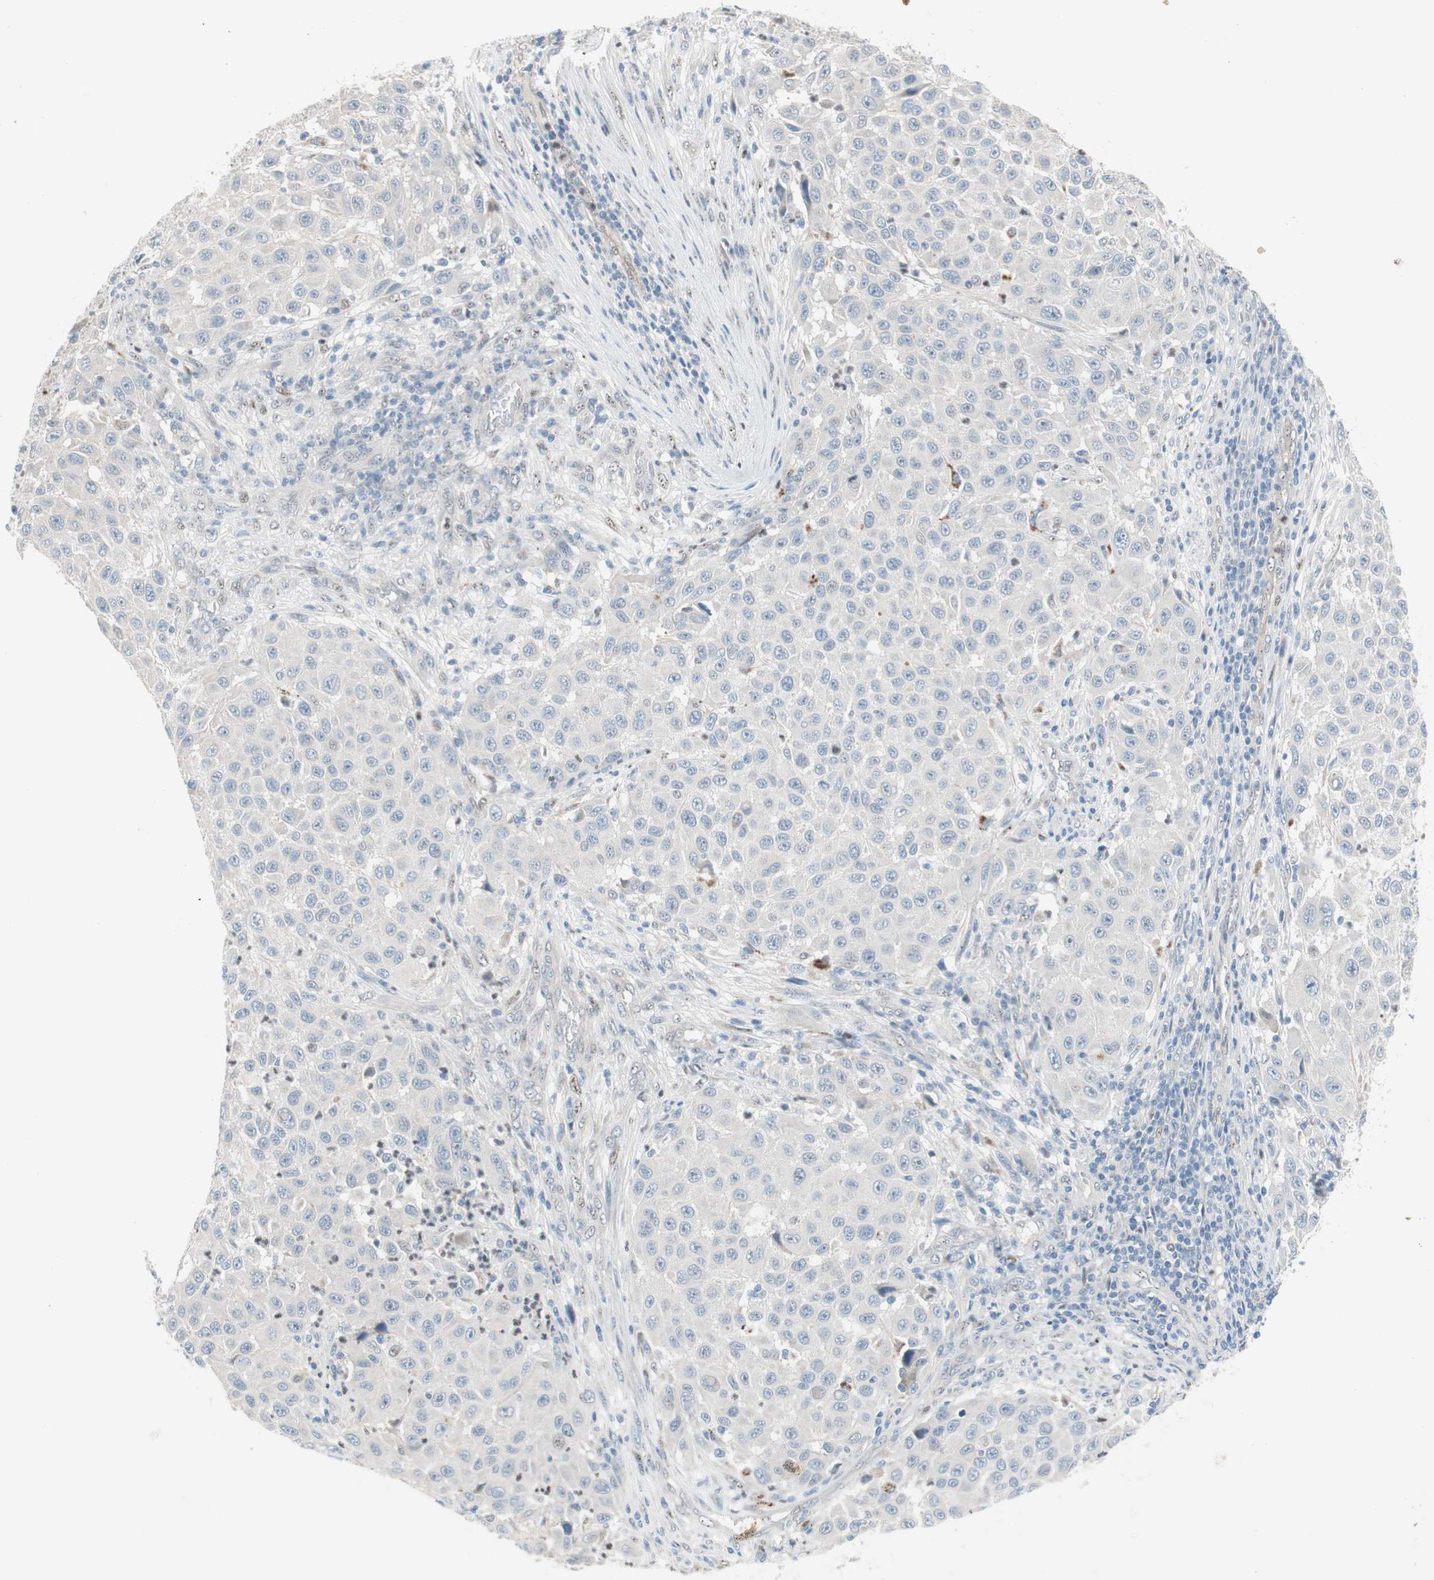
{"staining": {"intensity": "negative", "quantity": "none", "location": "none"}, "tissue": "melanoma", "cell_type": "Tumor cells", "image_type": "cancer", "snomed": [{"axis": "morphology", "description": "Malignant melanoma, Metastatic site"}, {"axis": "topography", "description": "Lymph node"}], "caption": "Immunohistochemistry of human melanoma displays no positivity in tumor cells.", "gene": "CAND2", "patient": {"sex": "male", "age": 61}}